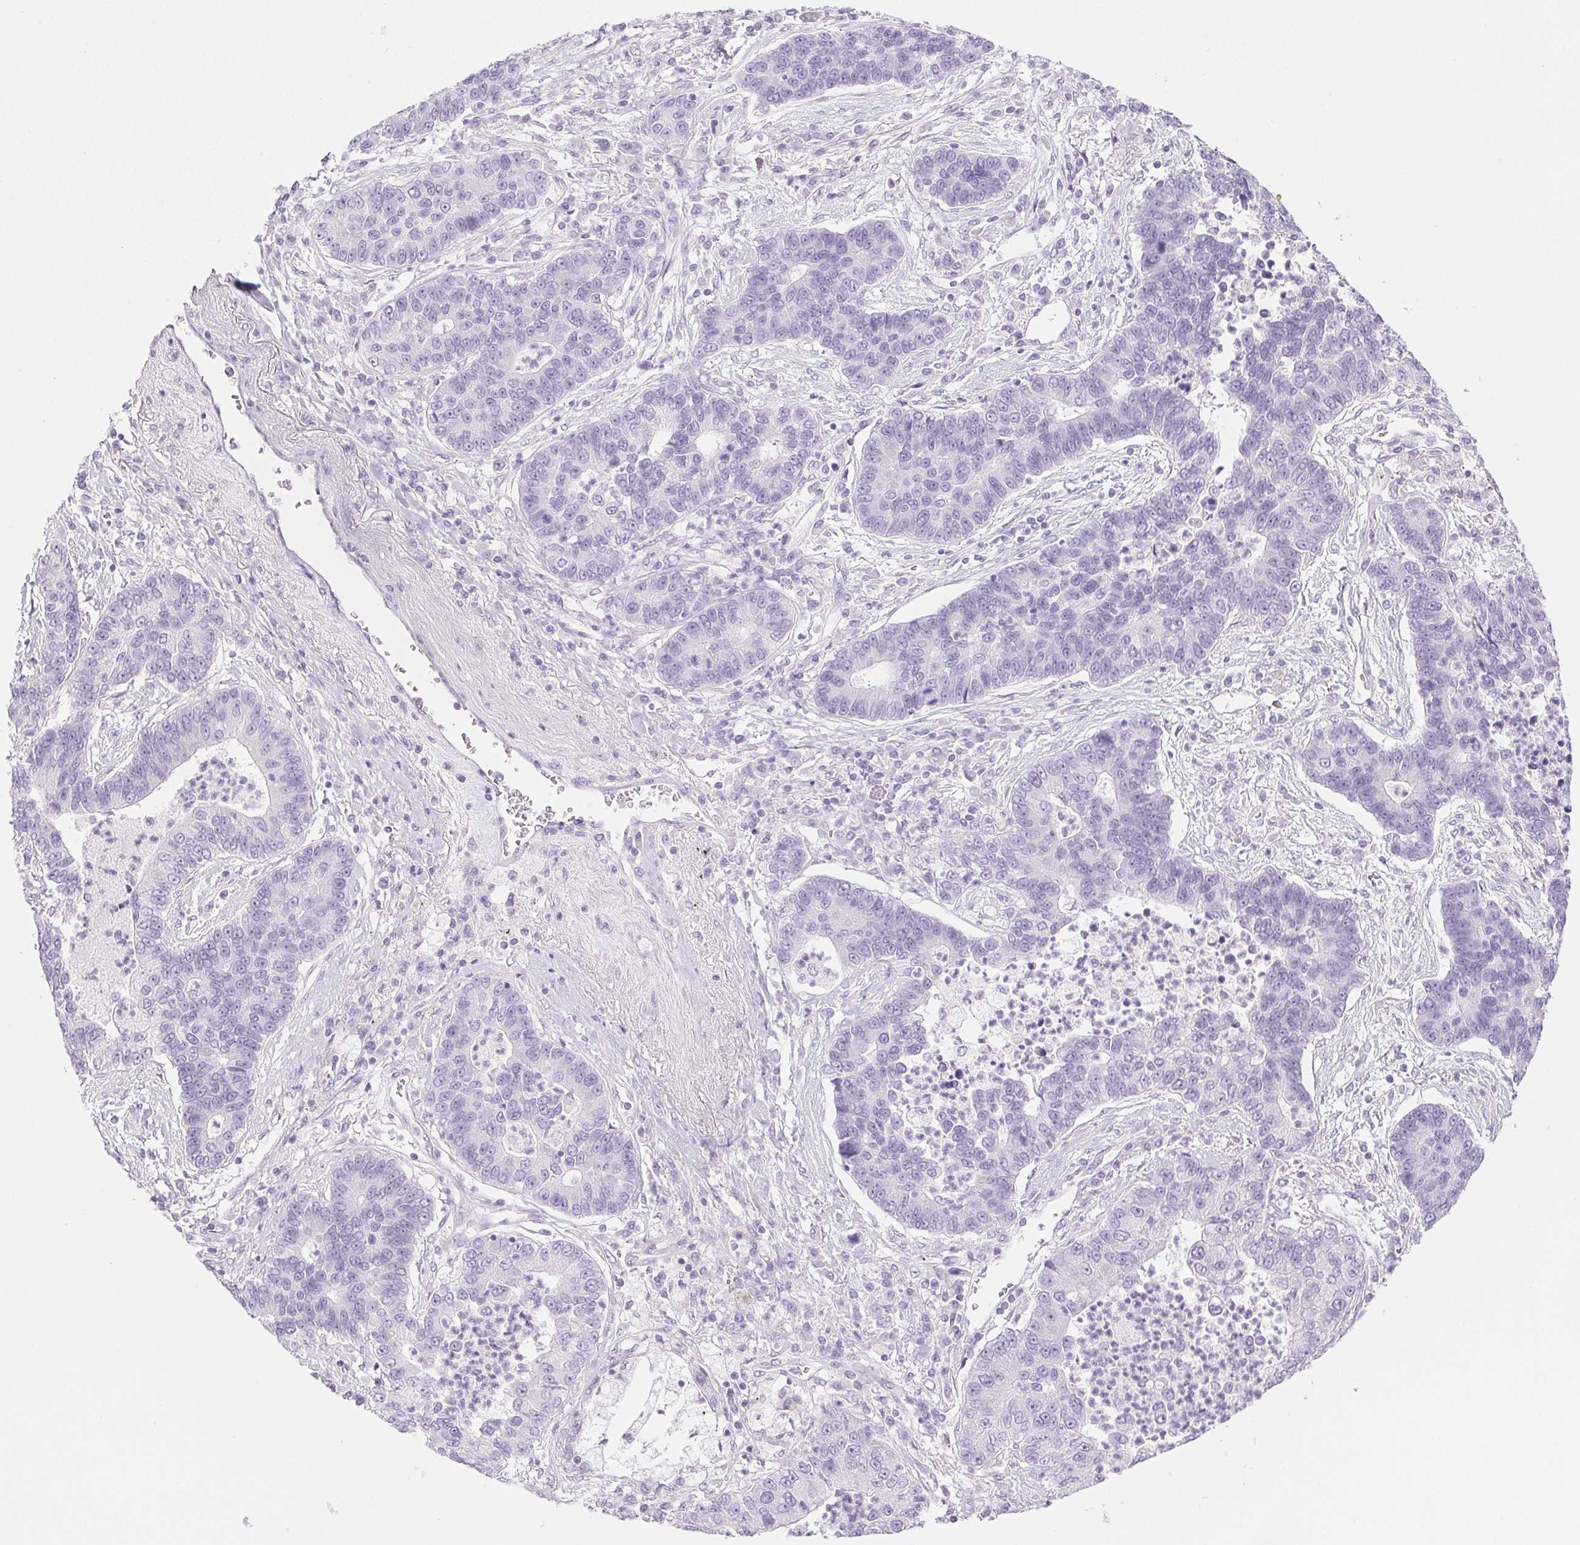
{"staining": {"intensity": "negative", "quantity": "none", "location": "none"}, "tissue": "lung cancer", "cell_type": "Tumor cells", "image_type": "cancer", "snomed": [{"axis": "morphology", "description": "Adenocarcinoma, NOS"}, {"axis": "topography", "description": "Lung"}], "caption": "Immunohistochemical staining of lung cancer (adenocarcinoma) shows no significant expression in tumor cells. (DAB (3,3'-diaminobenzidine) IHC visualized using brightfield microscopy, high magnification).", "gene": "SPRR3", "patient": {"sex": "female", "age": 57}}